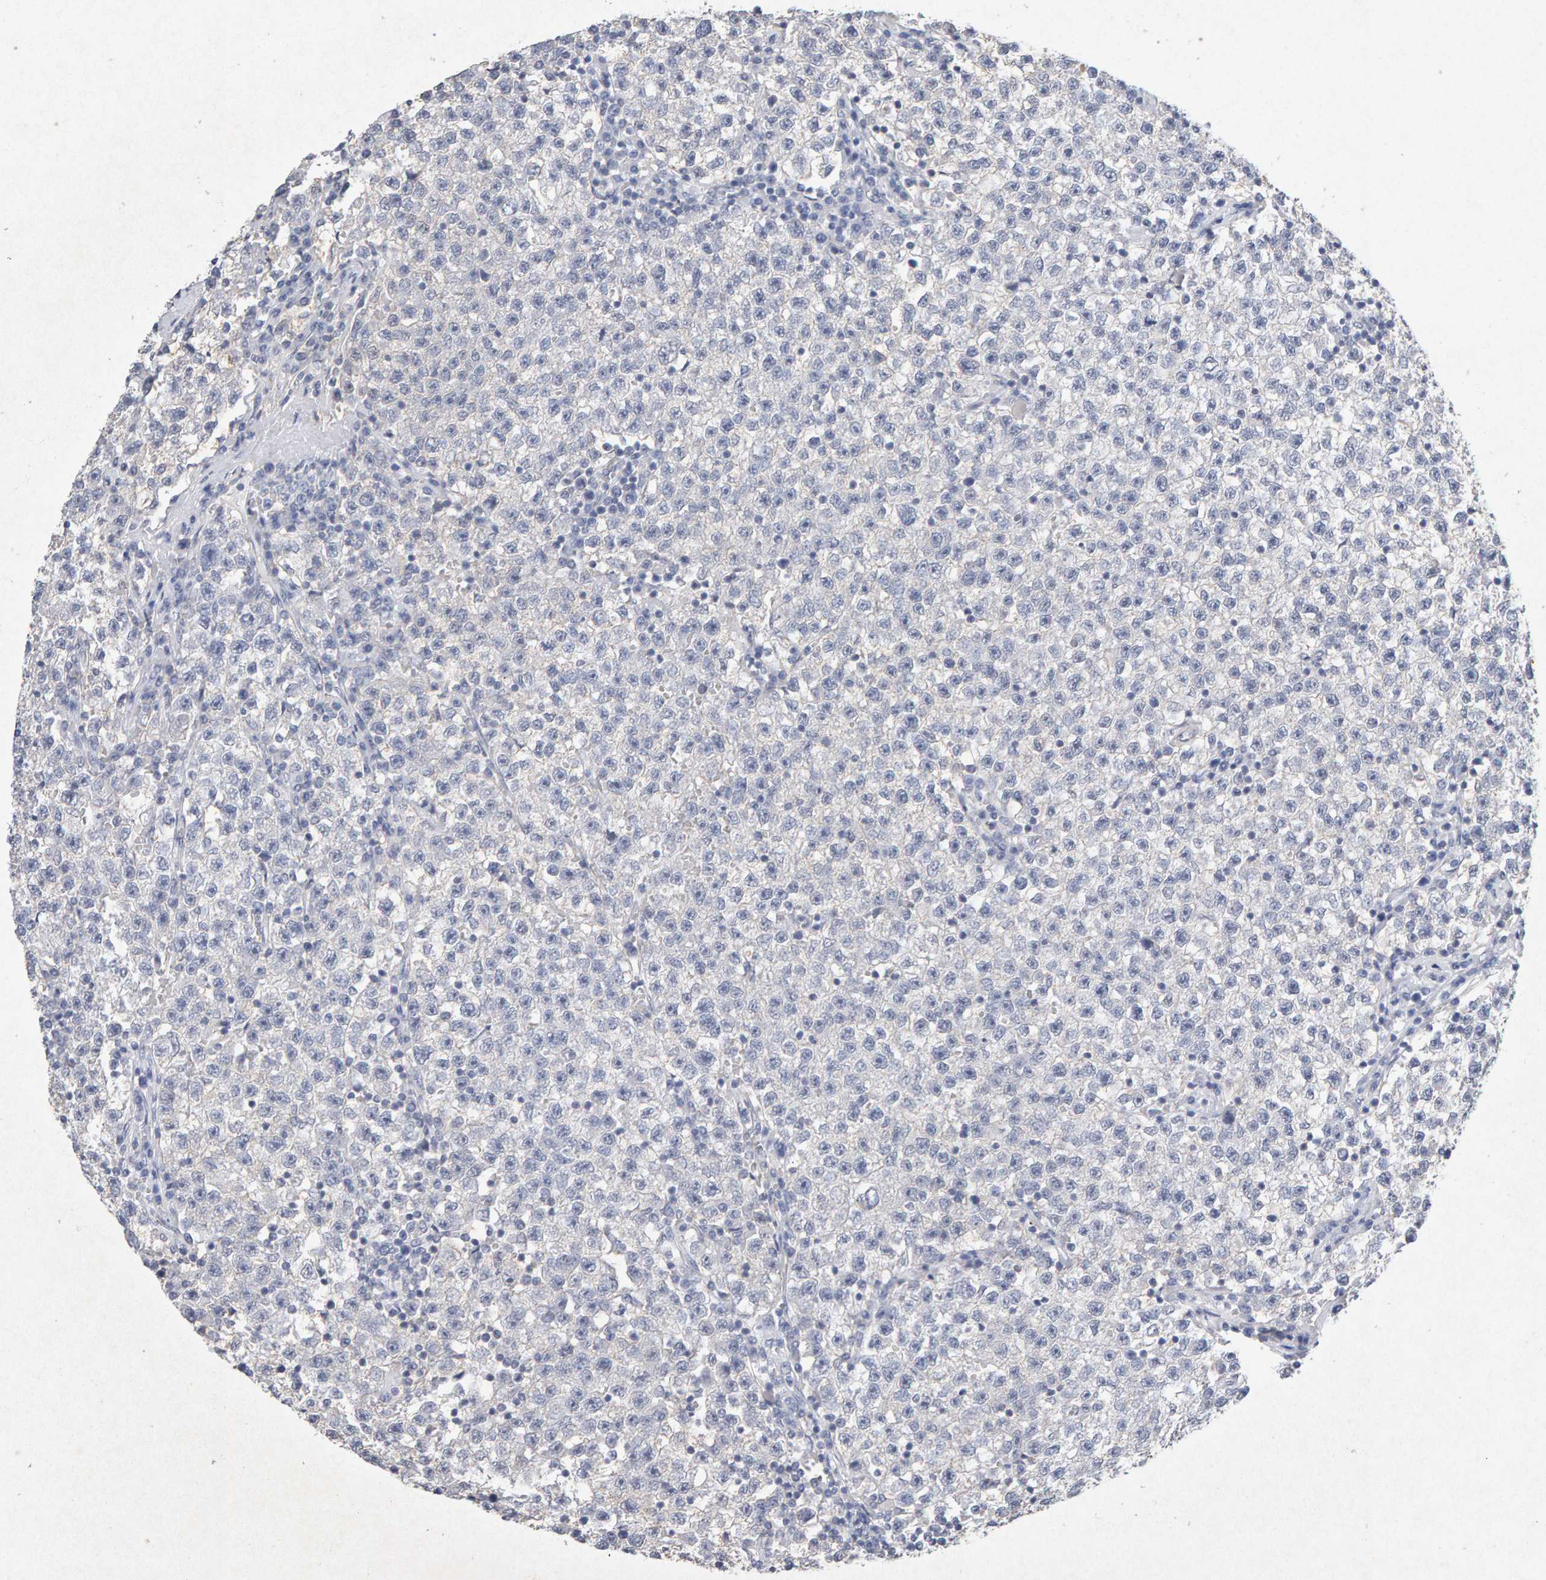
{"staining": {"intensity": "negative", "quantity": "none", "location": "none"}, "tissue": "testis cancer", "cell_type": "Tumor cells", "image_type": "cancer", "snomed": [{"axis": "morphology", "description": "Seminoma, NOS"}, {"axis": "topography", "description": "Testis"}], "caption": "This is an immunohistochemistry (IHC) image of human testis cancer. There is no positivity in tumor cells.", "gene": "PTPRM", "patient": {"sex": "male", "age": 22}}